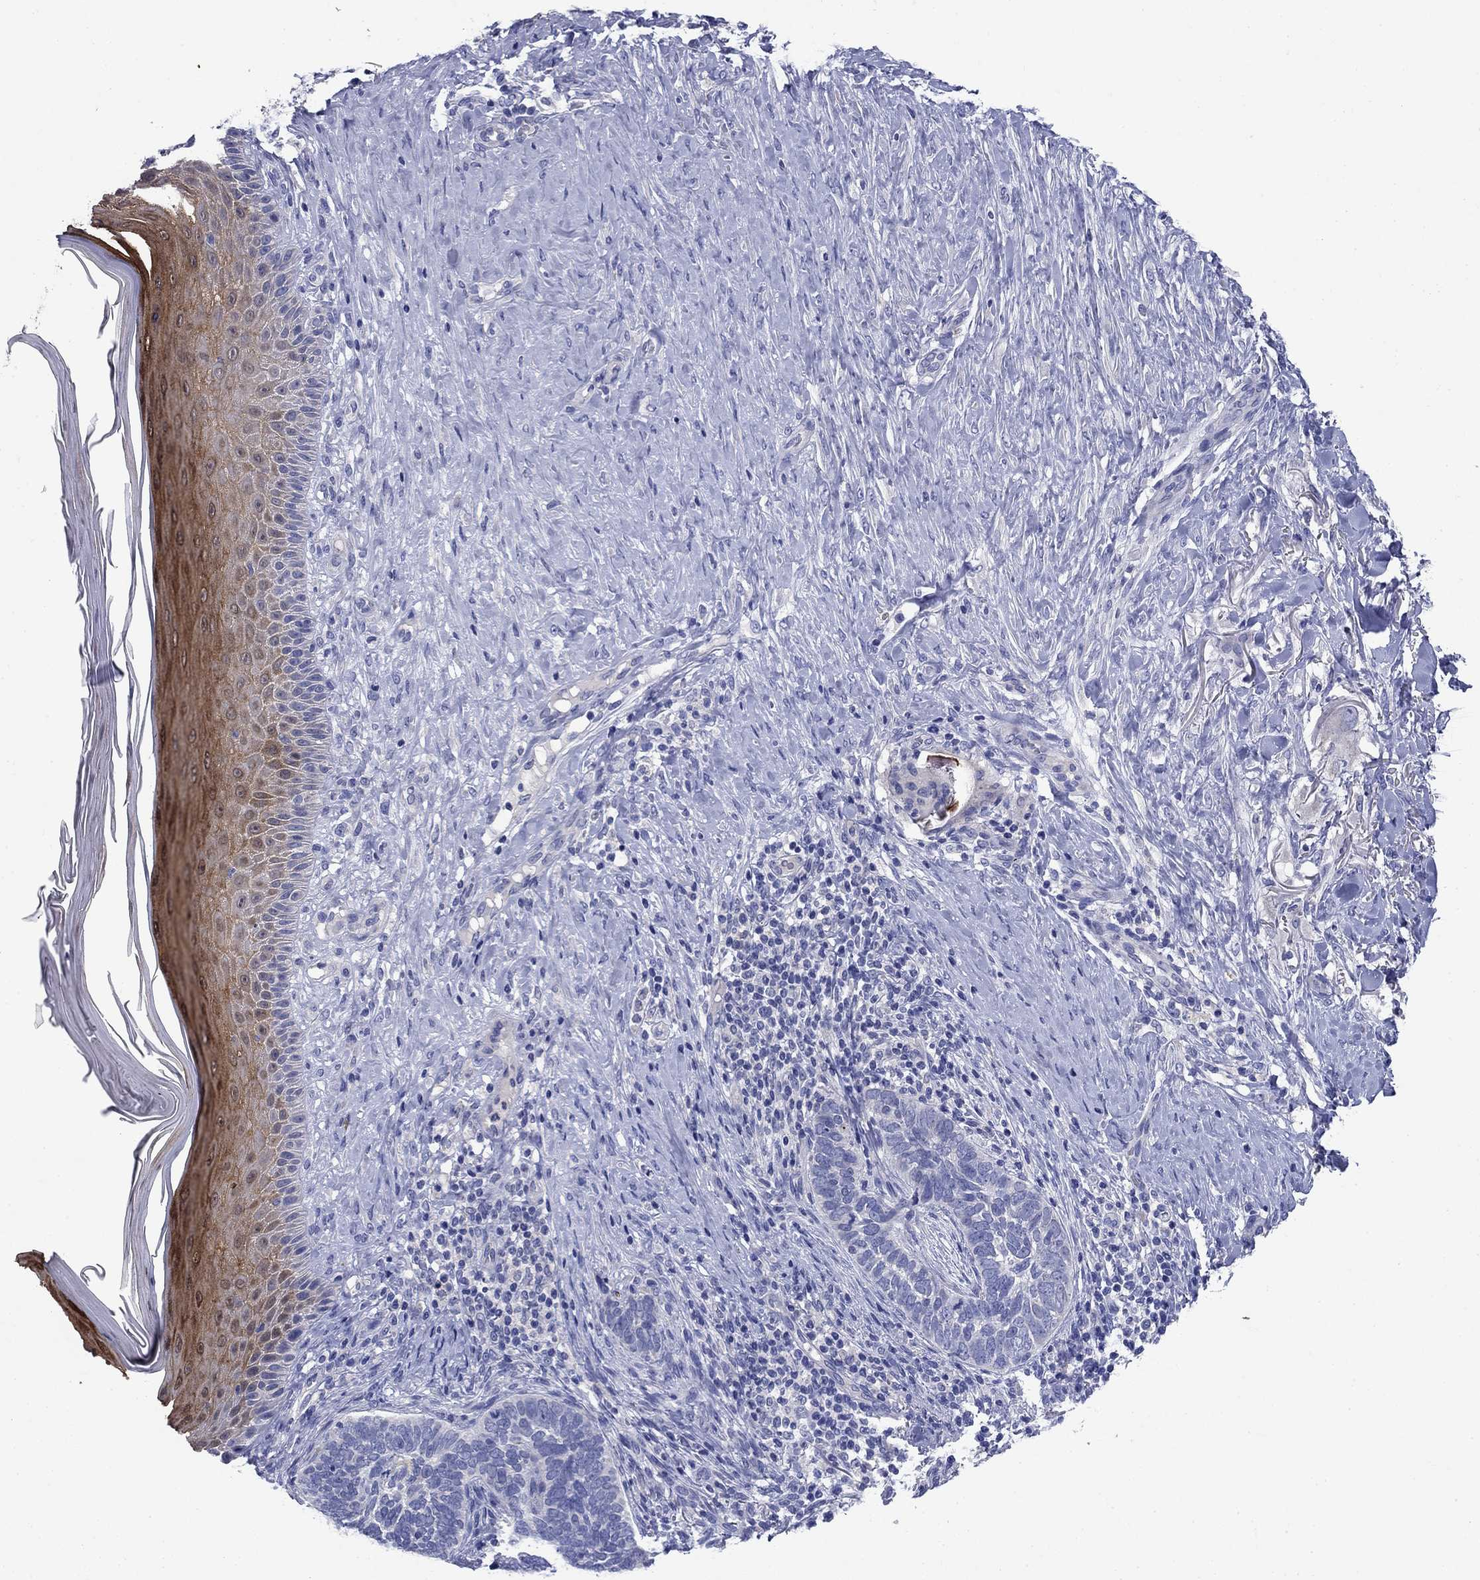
{"staining": {"intensity": "negative", "quantity": "none", "location": "none"}, "tissue": "skin cancer", "cell_type": "Tumor cells", "image_type": "cancer", "snomed": [{"axis": "morphology", "description": "Normal tissue, NOS"}, {"axis": "morphology", "description": "Basal cell carcinoma"}, {"axis": "topography", "description": "Skin"}], "caption": "Immunohistochemistry (IHC) histopathology image of neoplastic tissue: human skin basal cell carcinoma stained with DAB shows no significant protein positivity in tumor cells.", "gene": "SULT2B1", "patient": {"sex": "male", "age": 46}}